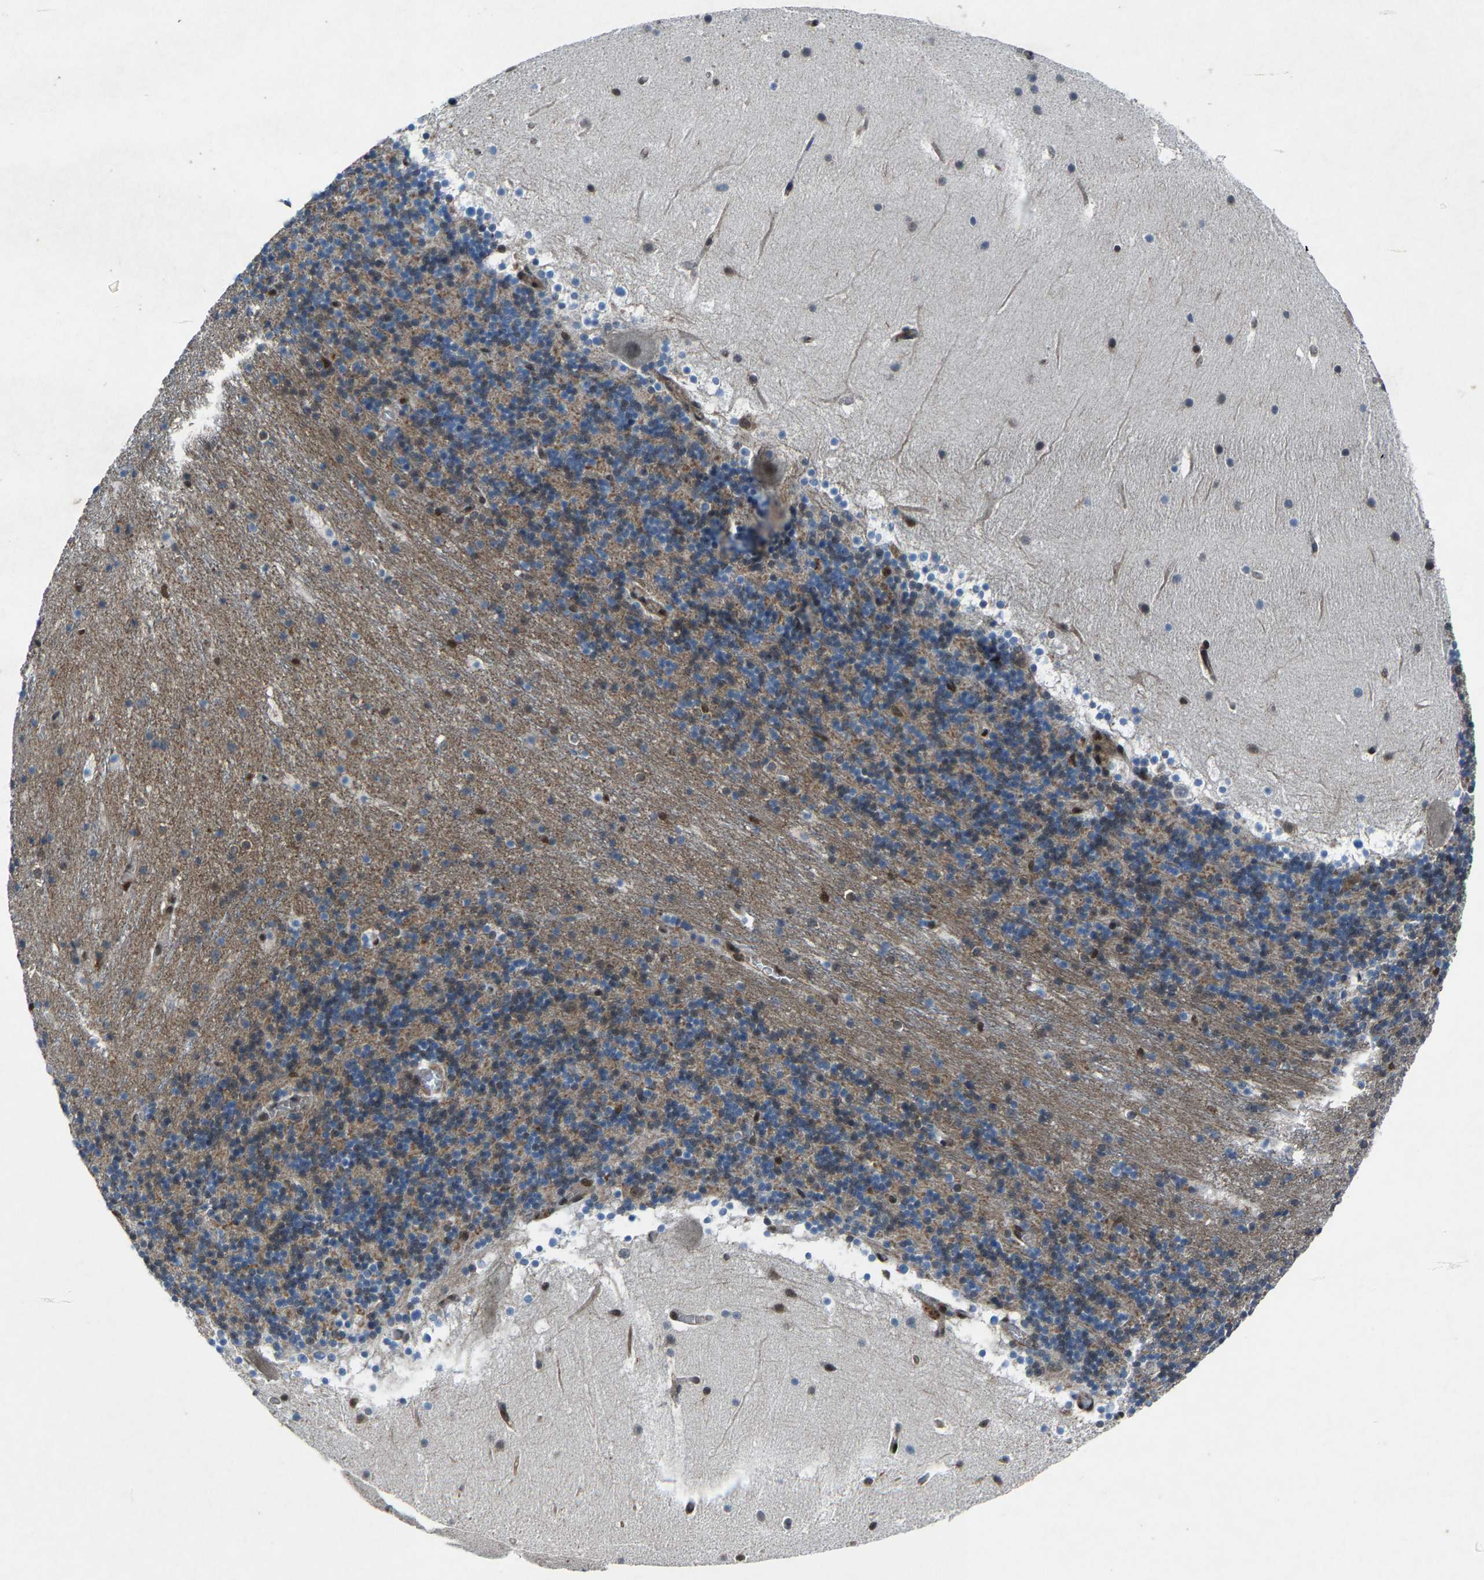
{"staining": {"intensity": "weak", "quantity": "25%-75%", "location": "cytoplasmic/membranous"}, "tissue": "cerebellum", "cell_type": "Cells in granular layer", "image_type": "normal", "snomed": [{"axis": "morphology", "description": "Normal tissue, NOS"}, {"axis": "topography", "description": "Cerebellum"}], "caption": "Immunohistochemistry (IHC) (DAB) staining of benign cerebellum exhibits weak cytoplasmic/membranous protein staining in about 25%-75% of cells in granular layer. (Stains: DAB in brown, nuclei in blue, Microscopy: brightfield microscopy at high magnification).", "gene": "ATXN3", "patient": {"sex": "male", "age": 45}}